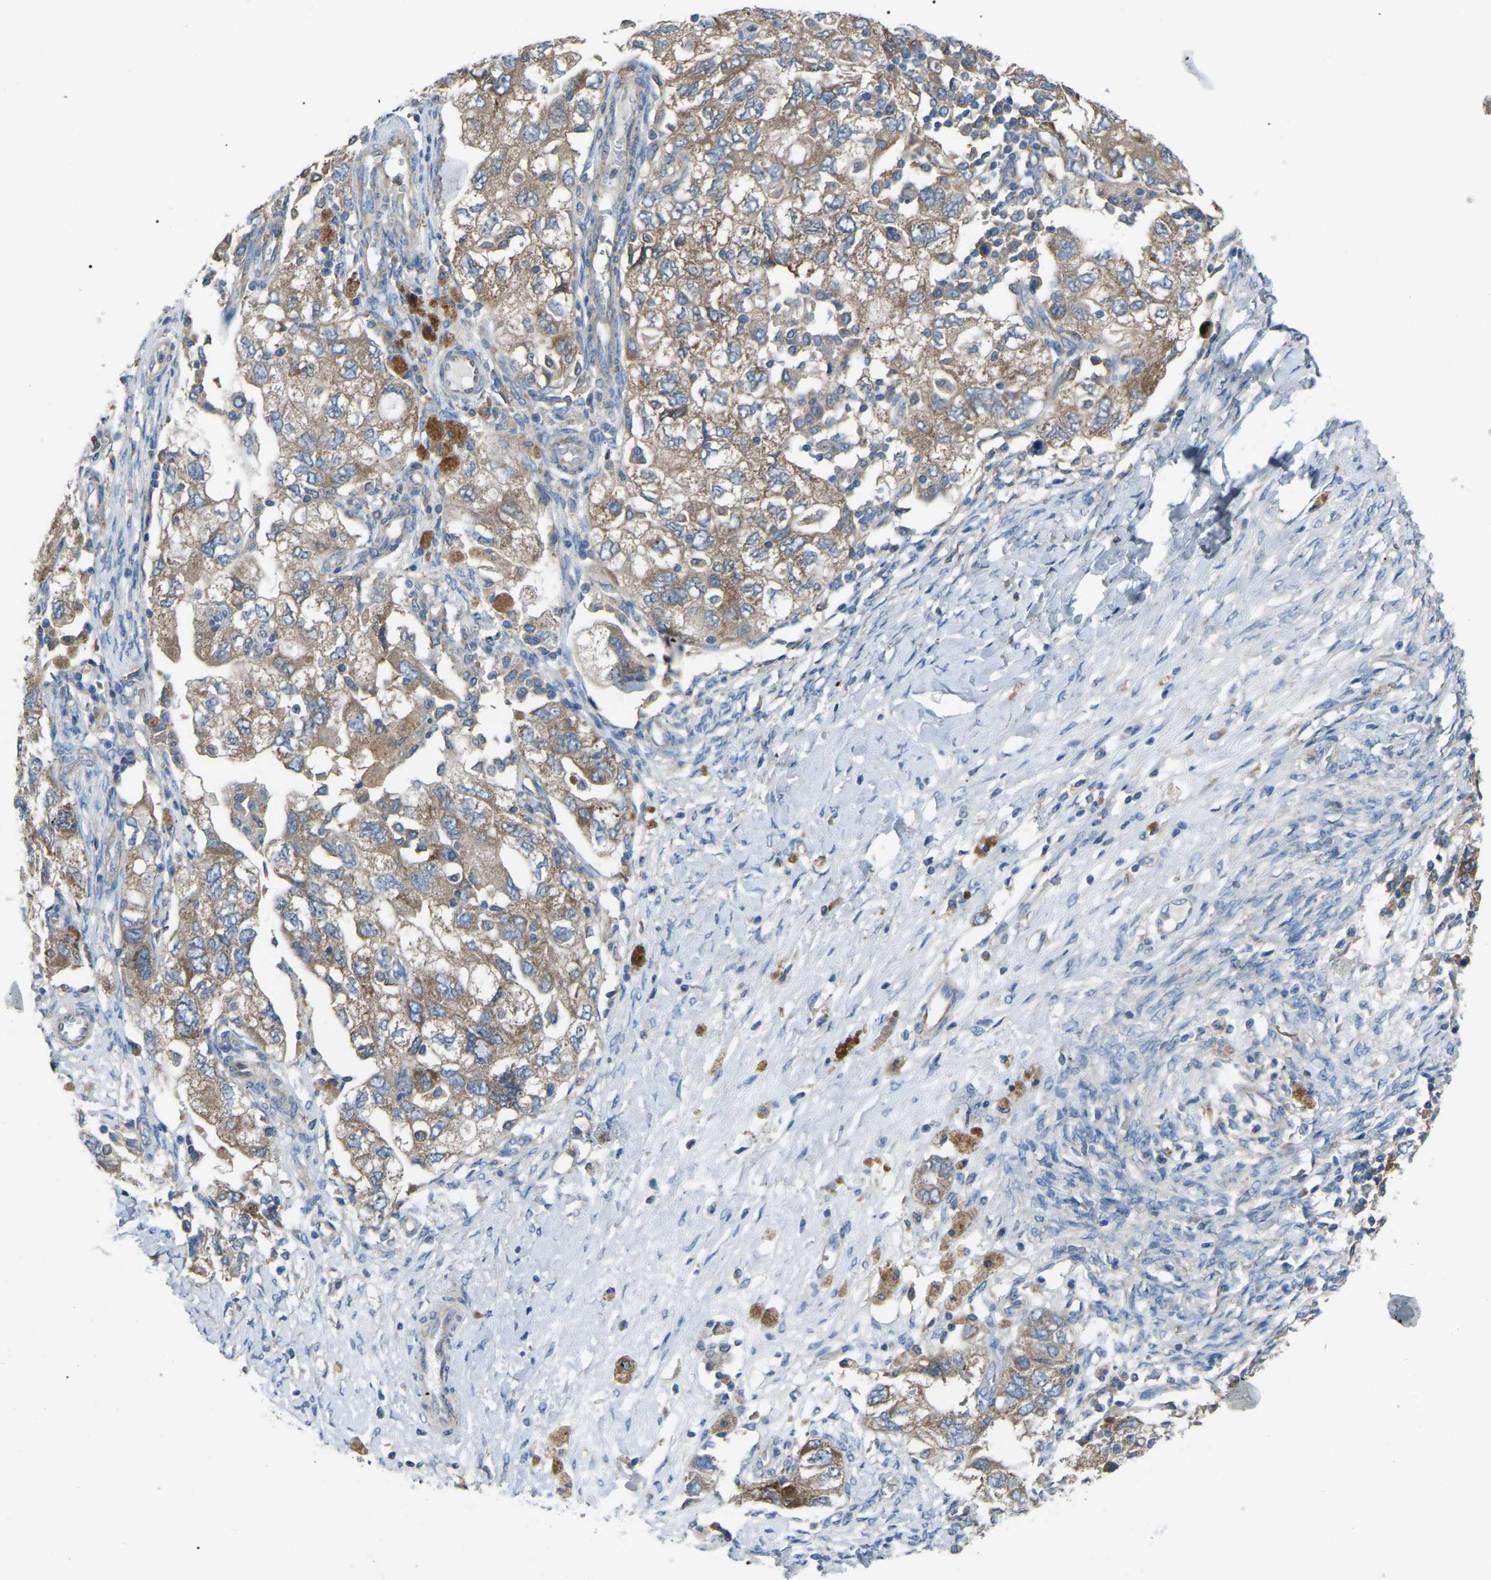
{"staining": {"intensity": "moderate", "quantity": ">75%", "location": "cytoplasmic/membranous"}, "tissue": "ovarian cancer", "cell_type": "Tumor cells", "image_type": "cancer", "snomed": [{"axis": "morphology", "description": "Carcinoma, NOS"}, {"axis": "morphology", "description": "Cystadenocarcinoma, serous, NOS"}, {"axis": "topography", "description": "Ovary"}], "caption": "The immunohistochemical stain labels moderate cytoplasmic/membranous expression in tumor cells of ovarian cancer tissue.", "gene": "AIMP1", "patient": {"sex": "female", "age": 69}}